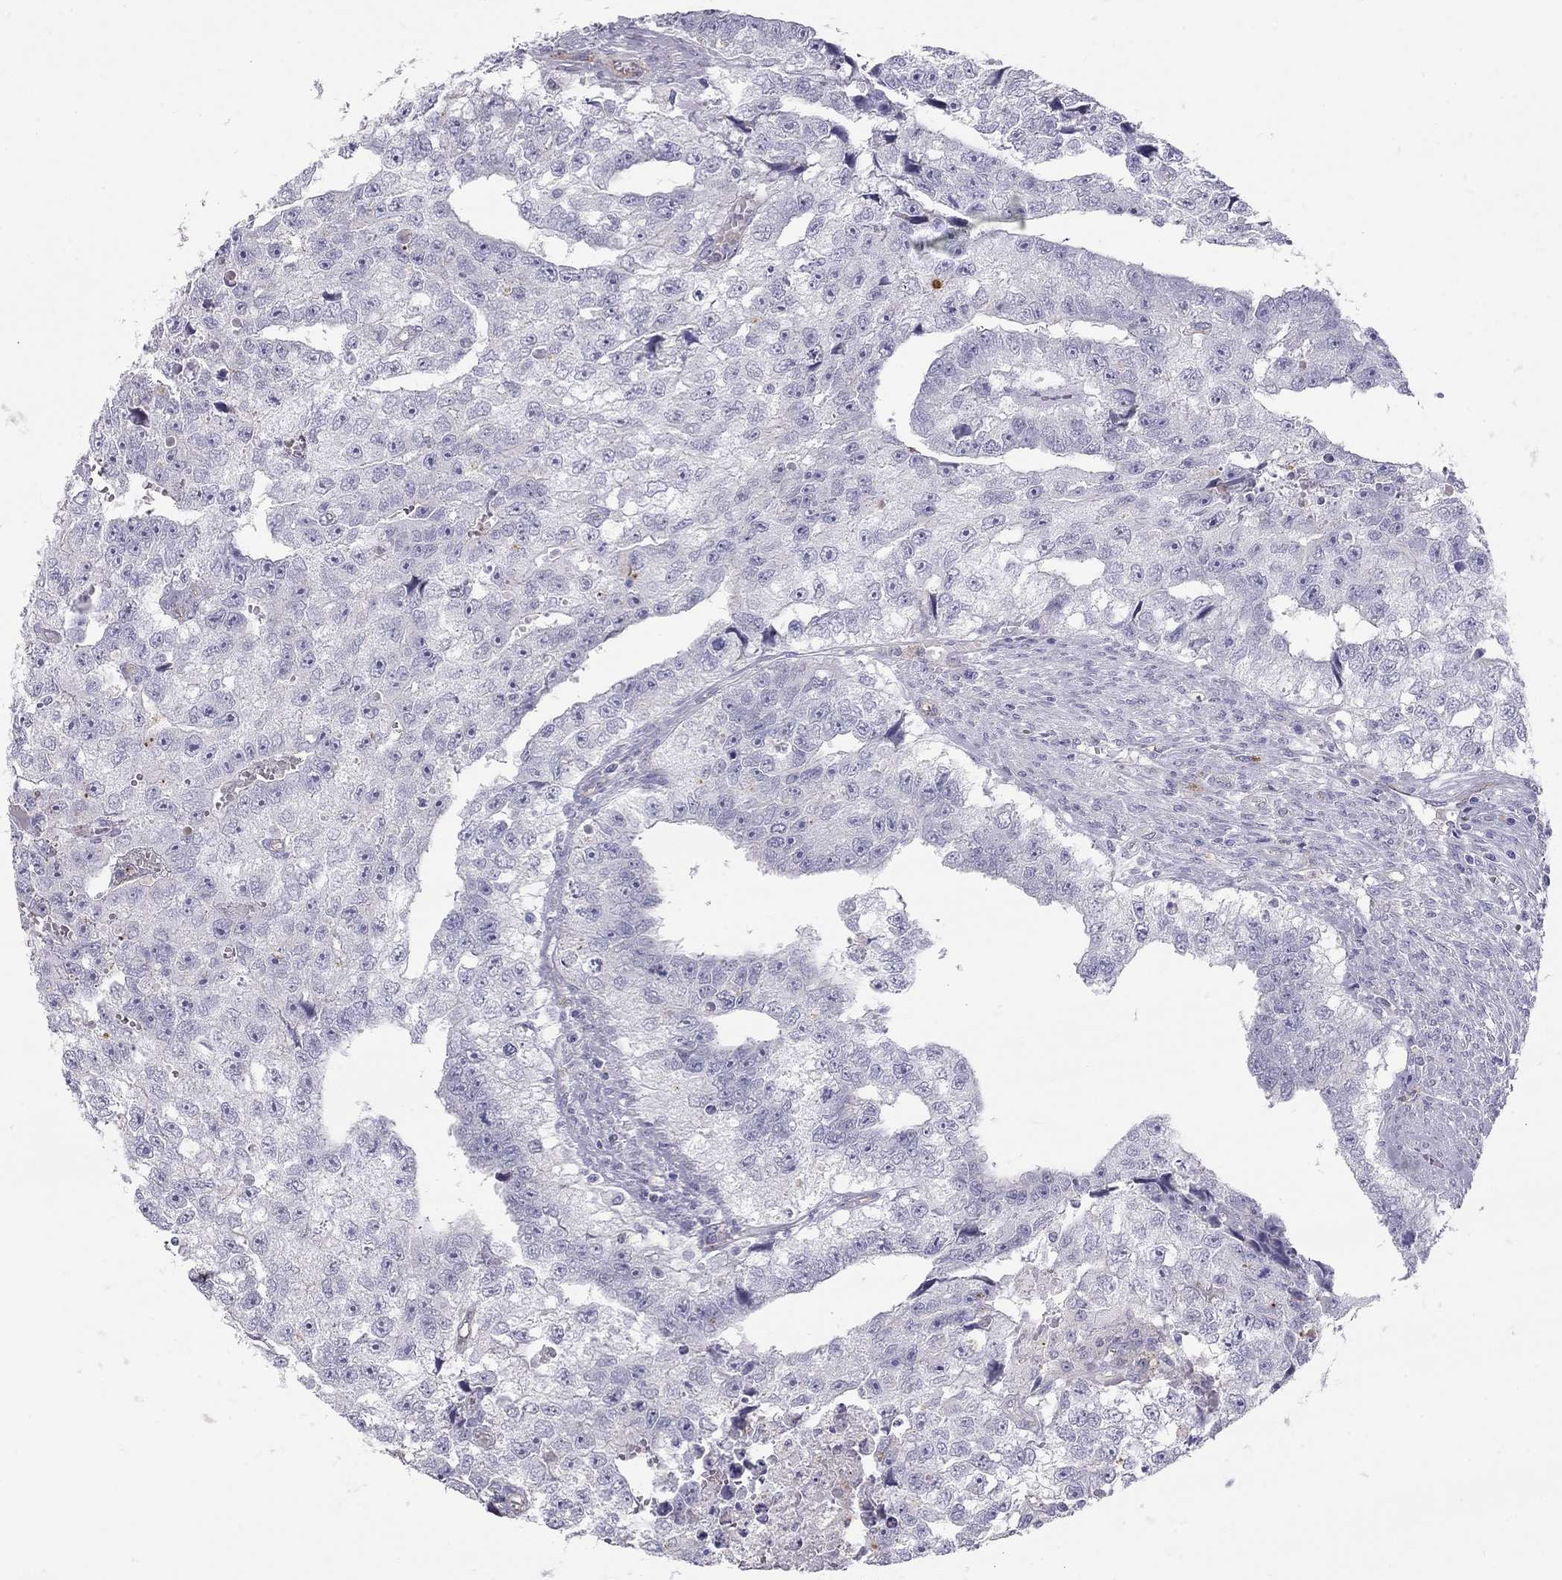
{"staining": {"intensity": "negative", "quantity": "none", "location": "none"}, "tissue": "testis cancer", "cell_type": "Tumor cells", "image_type": "cancer", "snomed": [{"axis": "morphology", "description": "Carcinoma, Embryonal, NOS"}, {"axis": "morphology", "description": "Teratoma, malignant, NOS"}, {"axis": "topography", "description": "Testis"}], "caption": "Malignant teratoma (testis) was stained to show a protein in brown. There is no significant positivity in tumor cells. (Stains: DAB immunohistochemistry (IHC) with hematoxylin counter stain, Microscopy: brightfield microscopy at high magnification).", "gene": "TDRD6", "patient": {"sex": "male", "age": 44}}